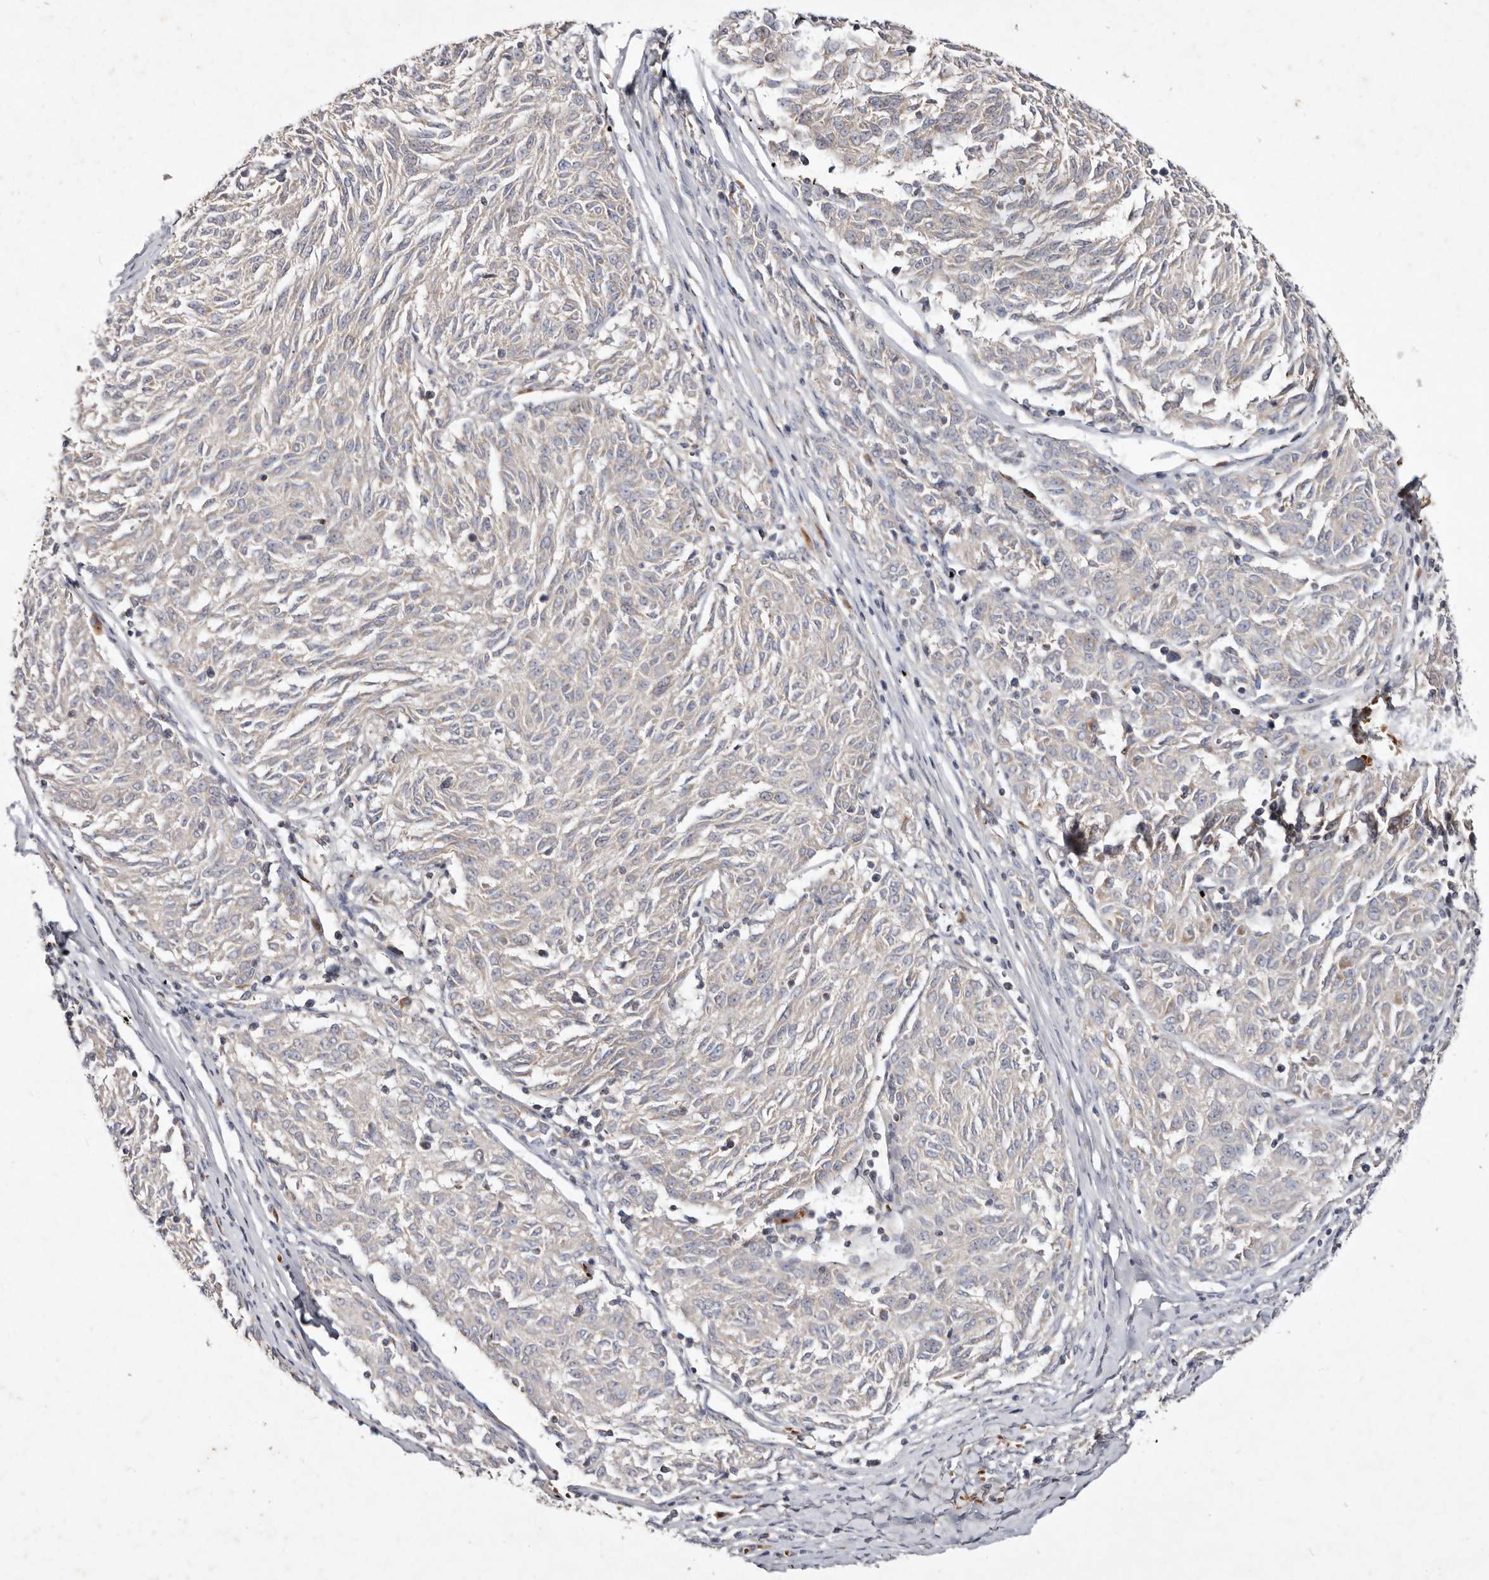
{"staining": {"intensity": "negative", "quantity": "none", "location": "none"}, "tissue": "melanoma", "cell_type": "Tumor cells", "image_type": "cancer", "snomed": [{"axis": "morphology", "description": "Malignant melanoma, NOS"}, {"axis": "topography", "description": "Skin"}], "caption": "Photomicrograph shows no significant protein positivity in tumor cells of melanoma.", "gene": "SLC25A20", "patient": {"sex": "female", "age": 72}}